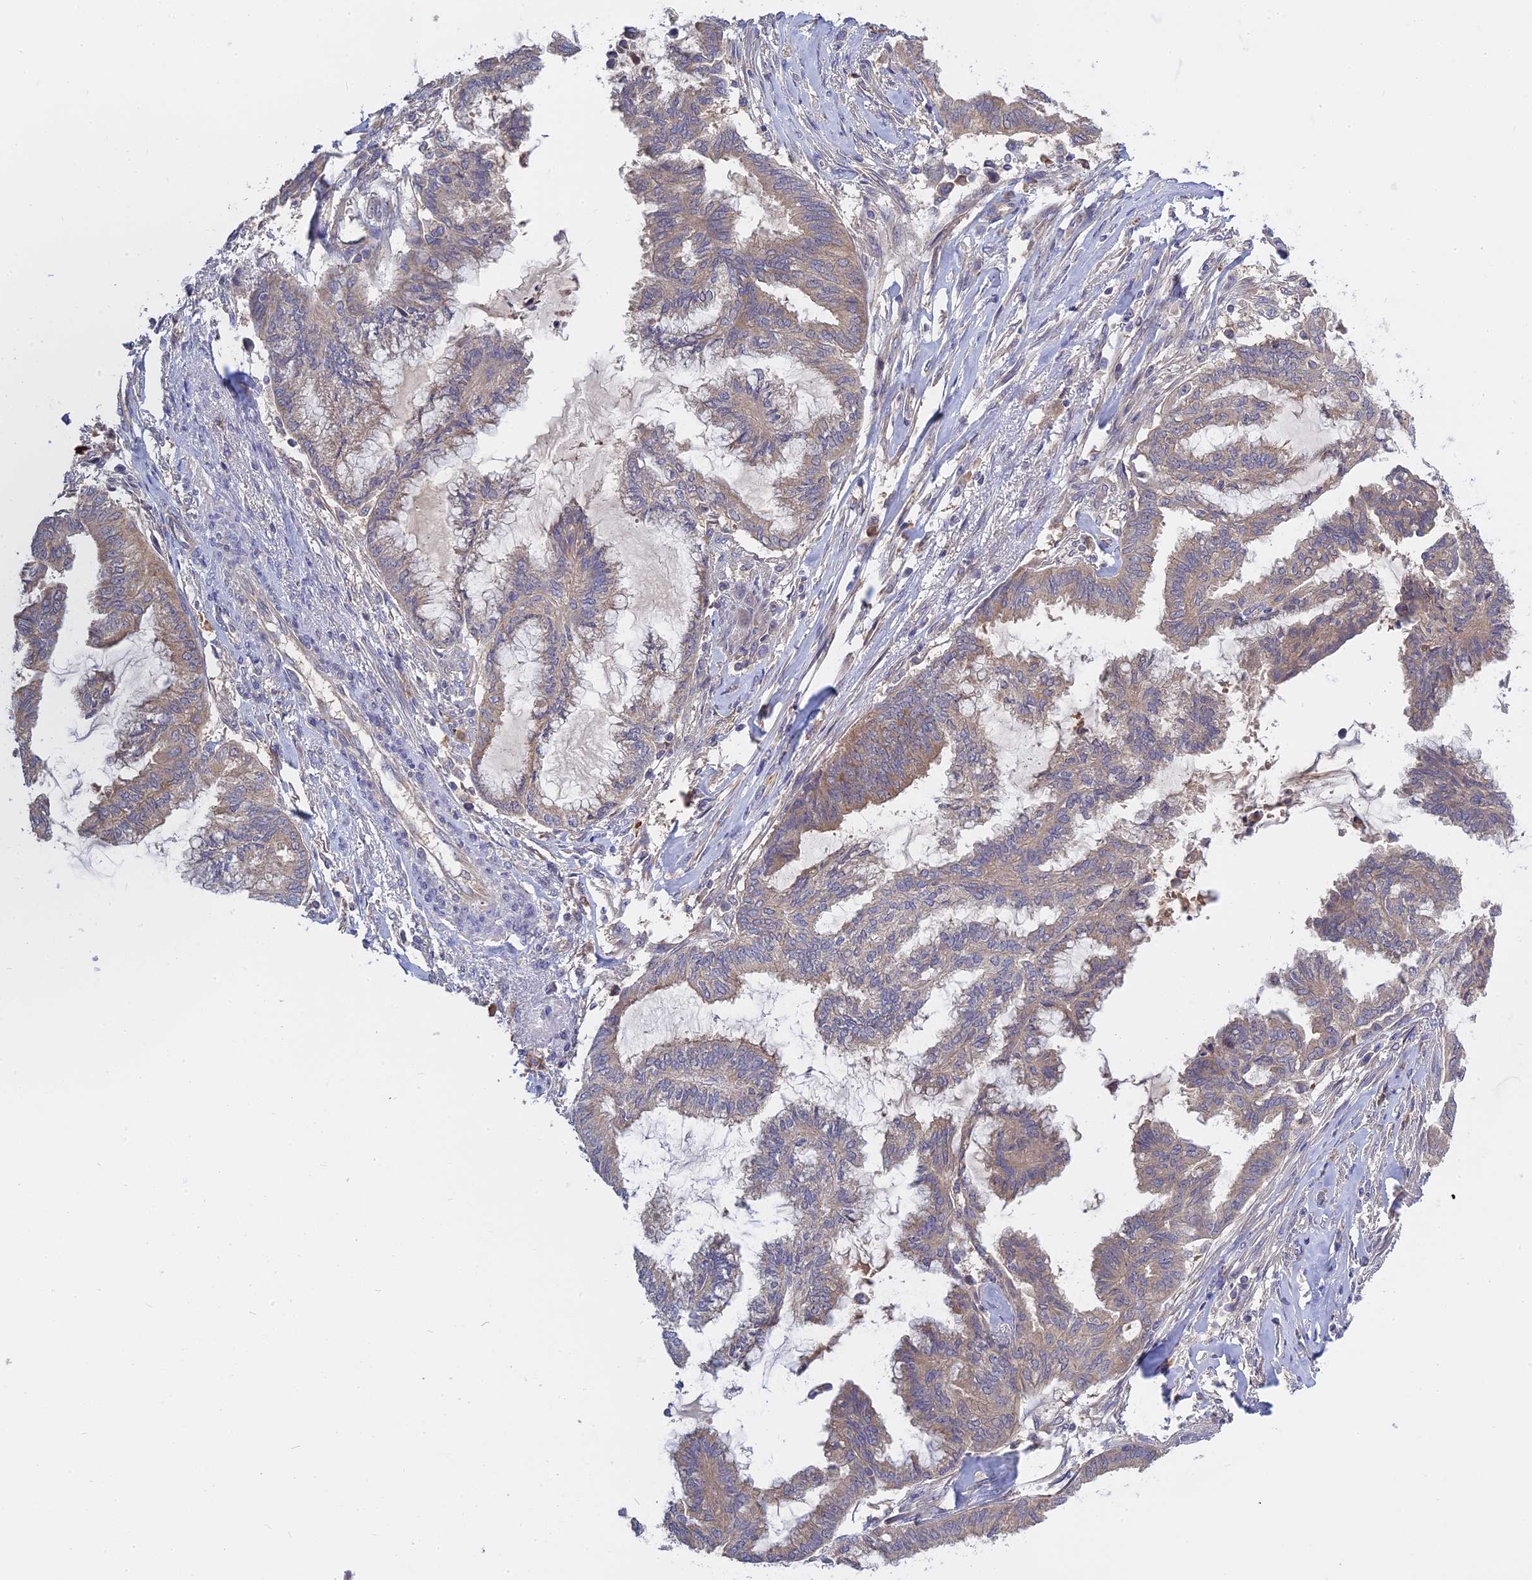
{"staining": {"intensity": "weak", "quantity": "25%-75%", "location": "cytoplasmic/membranous"}, "tissue": "endometrial cancer", "cell_type": "Tumor cells", "image_type": "cancer", "snomed": [{"axis": "morphology", "description": "Adenocarcinoma, NOS"}, {"axis": "topography", "description": "Endometrium"}], "caption": "DAB (3,3'-diaminobenzidine) immunohistochemical staining of endometrial adenocarcinoma shows weak cytoplasmic/membranous protein staining in about 25%-75% of tumor cells.", "gene": "IL21R", "patient": {"sex": "female", "age": 86}}